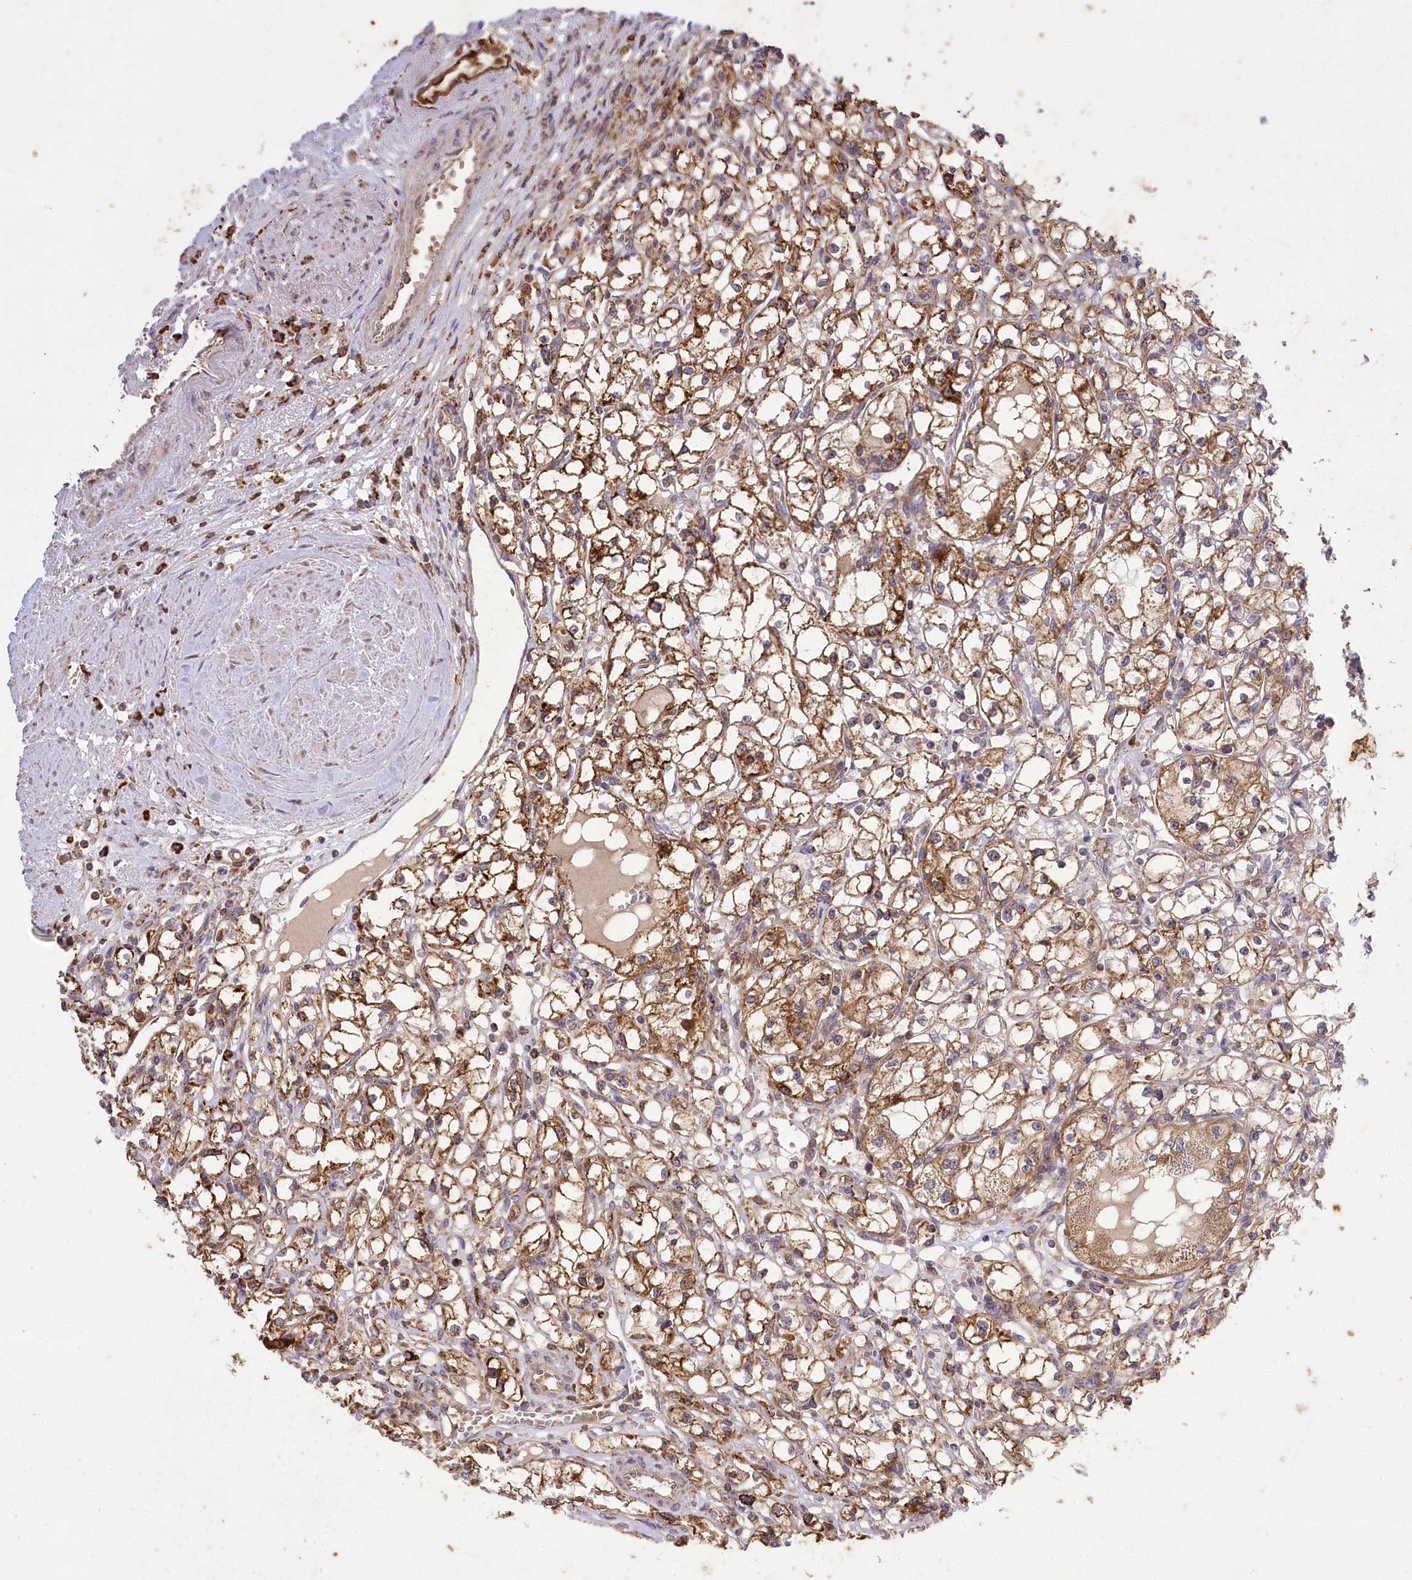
{"staining": {"intensity": "moderate", "quantity": ">75%", "location": "cytoplasmic/membranous"}, "tissue": "renal cancer", "cell_type": "Tumor cells", "image_type": "cancer", "snomed": [{"axis": "morphology", "description": "Adenocarcinoma, NOS"}, {"axis": "topography", "description": "Kidney"}], "caption": "IHC image of neoplastic tissue: renal cancer stained using IHC reveals medium levels of moderate protein expression localized specifically in the cytoplasmic/membranous of tumor cells, appearing as a cytoplasmic/membranous brown color.", "gene": "CARD19", "patient": {"sex": "male", "age": 56}}